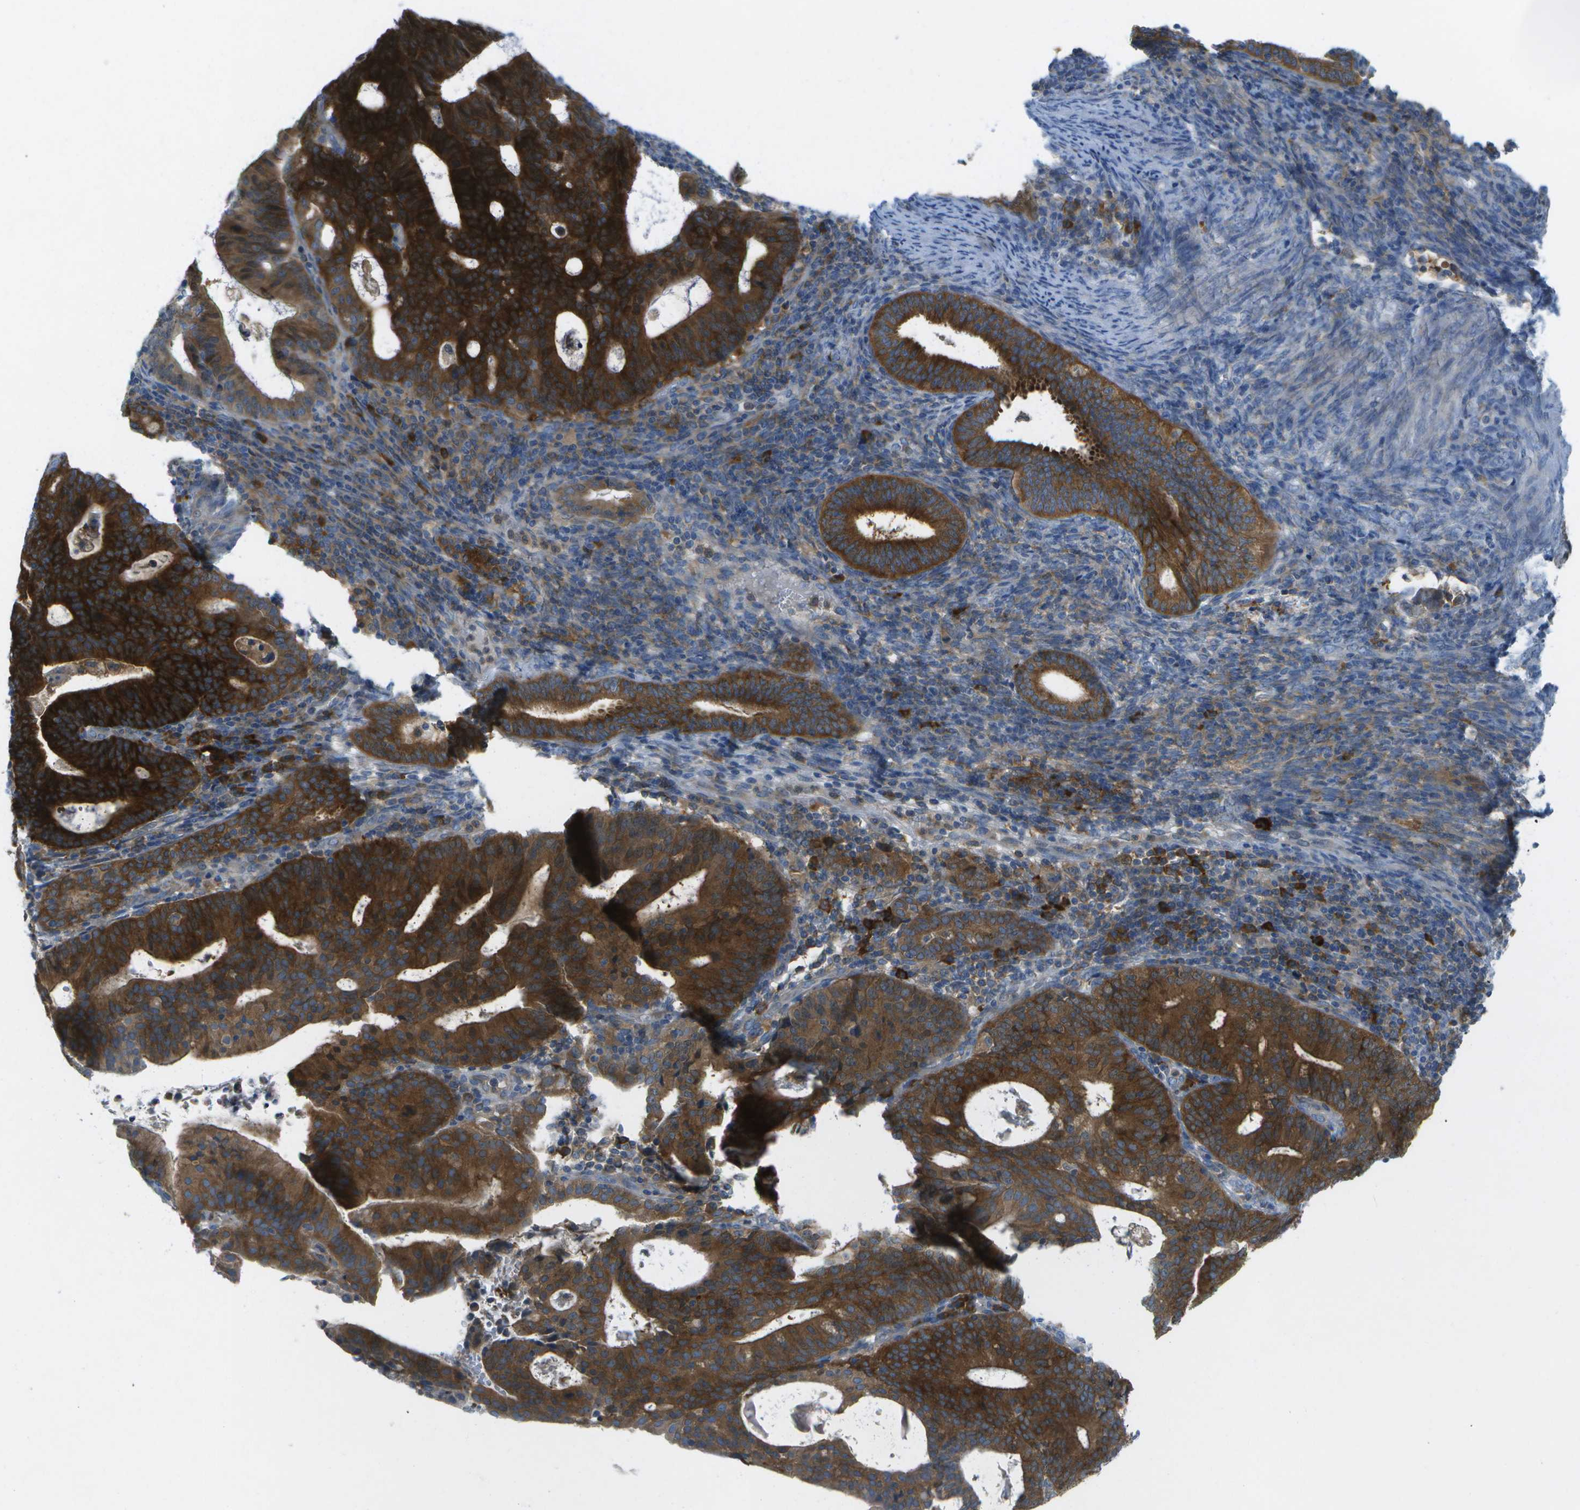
{"staining": {"intensity": "strong", "quantity": ">75%", "location": "cytoplasmic/membranous"}, "tissue": "endometrial cancer", "cell_type": "Tumor cells", "image_type": "cancer", "snomed": [{"axis": "morphology", "description": "Adenocarcinoma, NOS"}, {"axis": "topography", "description": "Uterus"}], "caption": "Brown immunohistochemical staining in adenocarcinoma (endometrial) demonstrates strong cytoplasmic/membranous expression in about >75% of tumor cells.", "gene": "WNK2", "patient": {"sex": "female", "age": 83}}